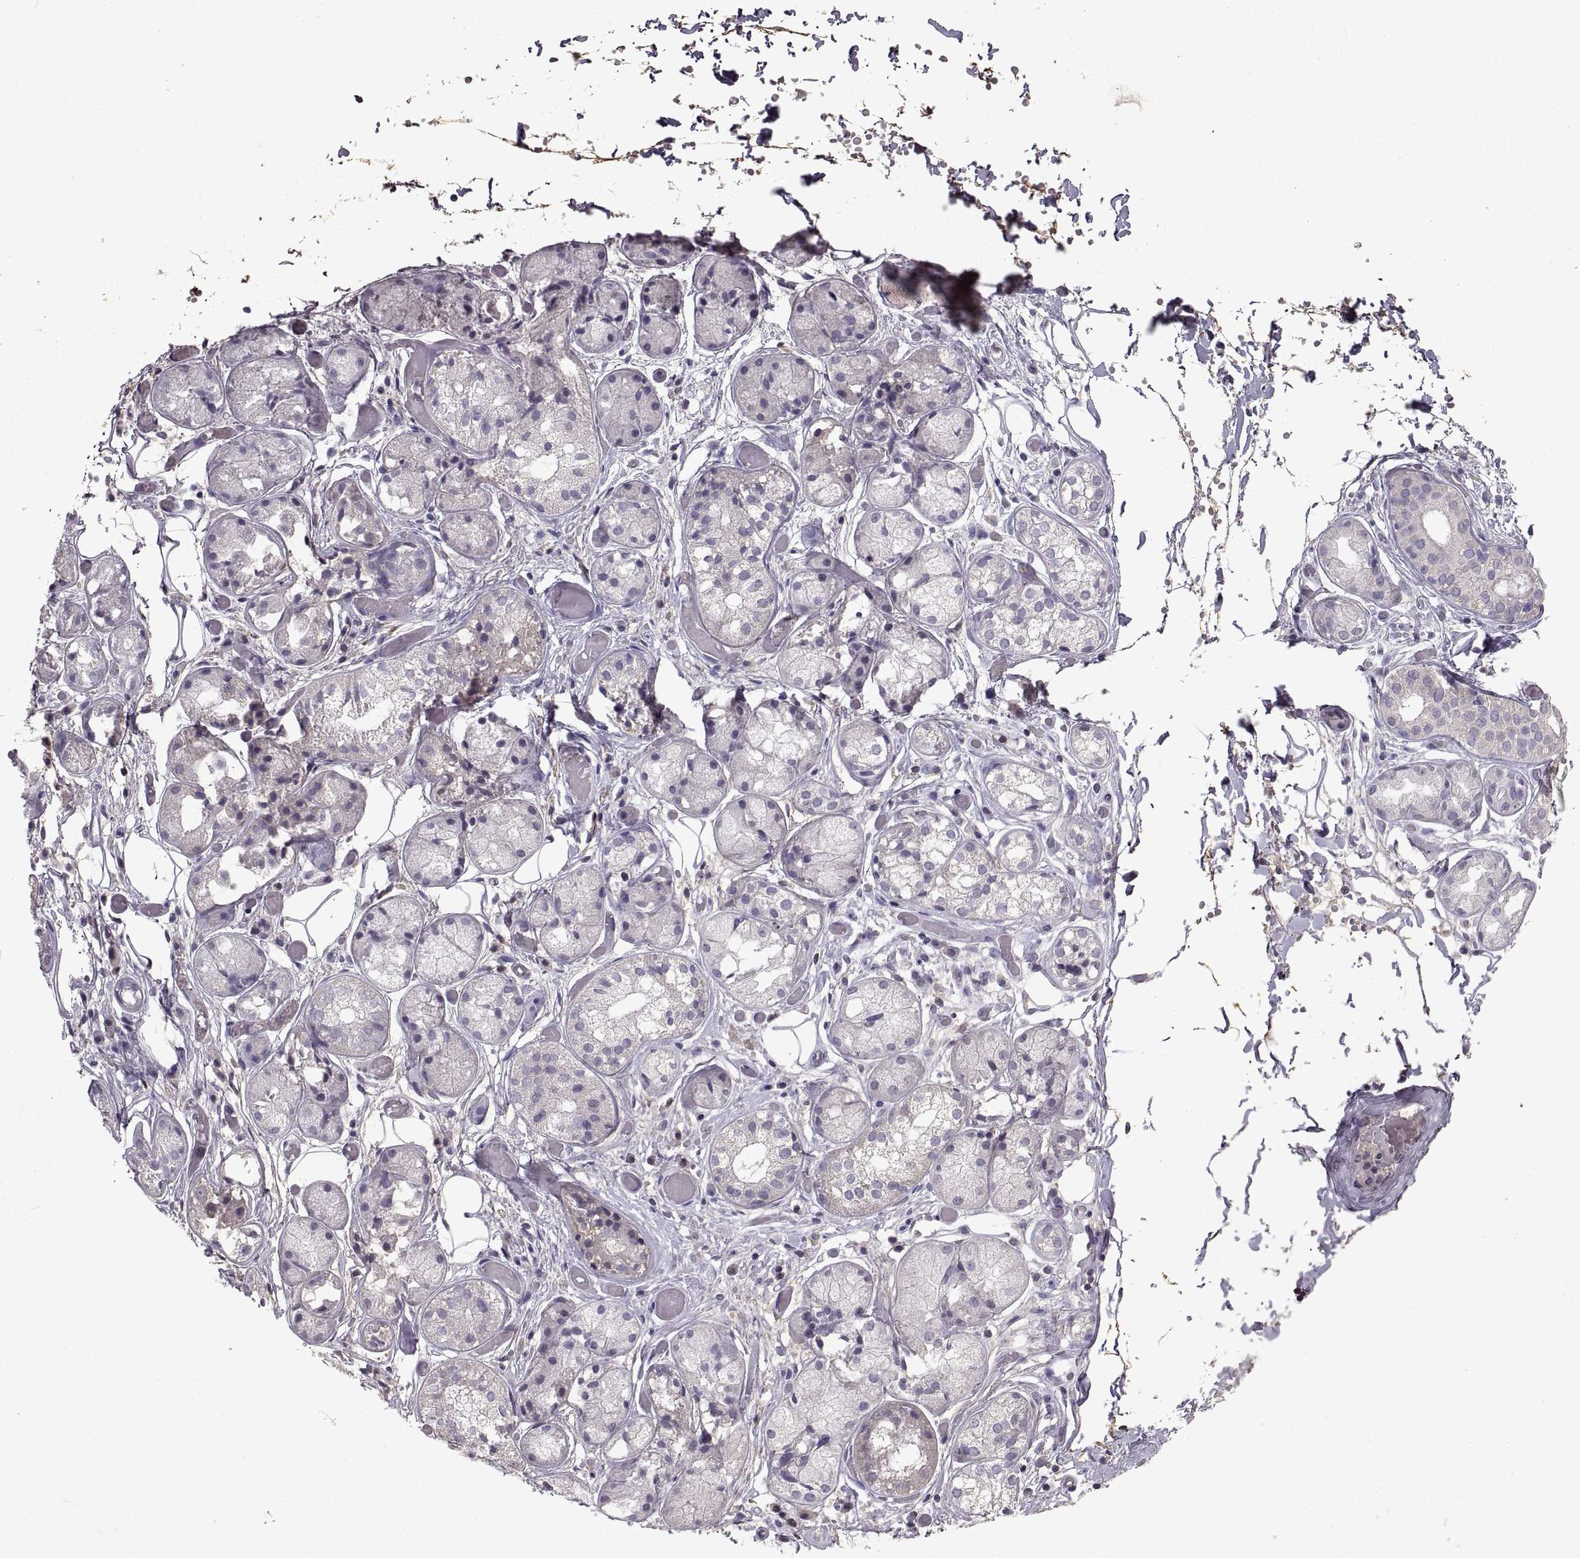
{"staining": {"intensity": "negative", "quantity": "none", "location": "none"}, "tissue": "salivary gland", "cell_type": "Glandular cells", "image_type": "normal", "snomed": [{"axis": "morphology", "description": "Normal tissue, NOS"}, {"axis": "topography", "description": "Salivary gland"}, {"axis": "topography", "description": "Peripheral nerve tissue"}], "caption": "An image of salivary gland stained for a protein reveals no brown staining in glandular cells. (Stains: DAB immunohistochemistry with hematoxylin counter stain, Microscopy: brightfield microscopy at high magnification).", "gene": "ADAM11", "patient": {"sex": "male", "age": 71}}